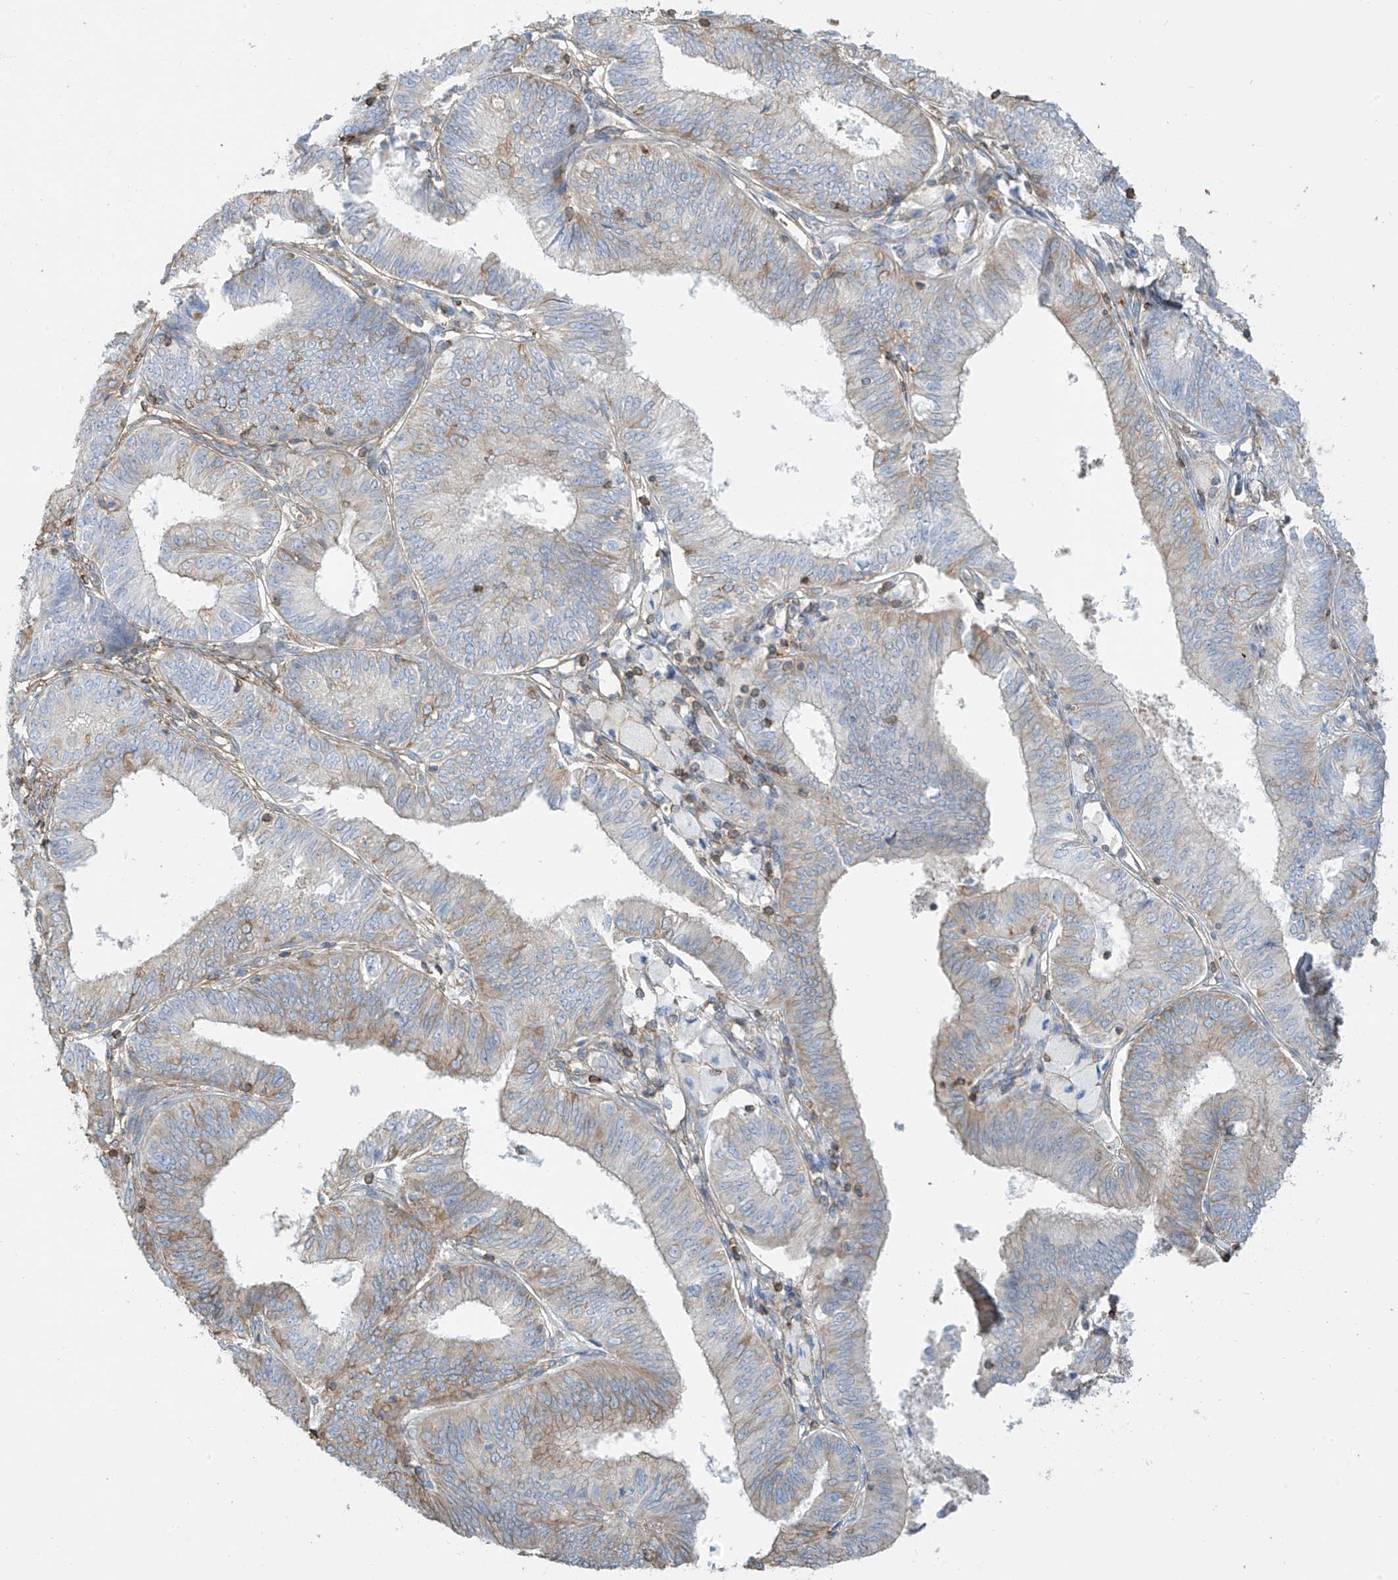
{"staining": {"intensity": "weak", "quantity": "25%-75%", "location": "cytoplasmic/membranous"}, "tissue": "endometrial cancer", "cell_type": "Tumor cells", "image_type": "cancer", "snomed": [{"axis": "morphology", "description": "Adenocarcinoma, NOS"}, {"axis": "topography", "description": "Endometrium"}], "caption": "Protein staining shows weak cytoplasmic/membranous expression in about 25%-75% of tumor cells in endometrial adenocarcinoma.", "gene": "ZNF846", "patient": {"sex": "female", "age": 51}}